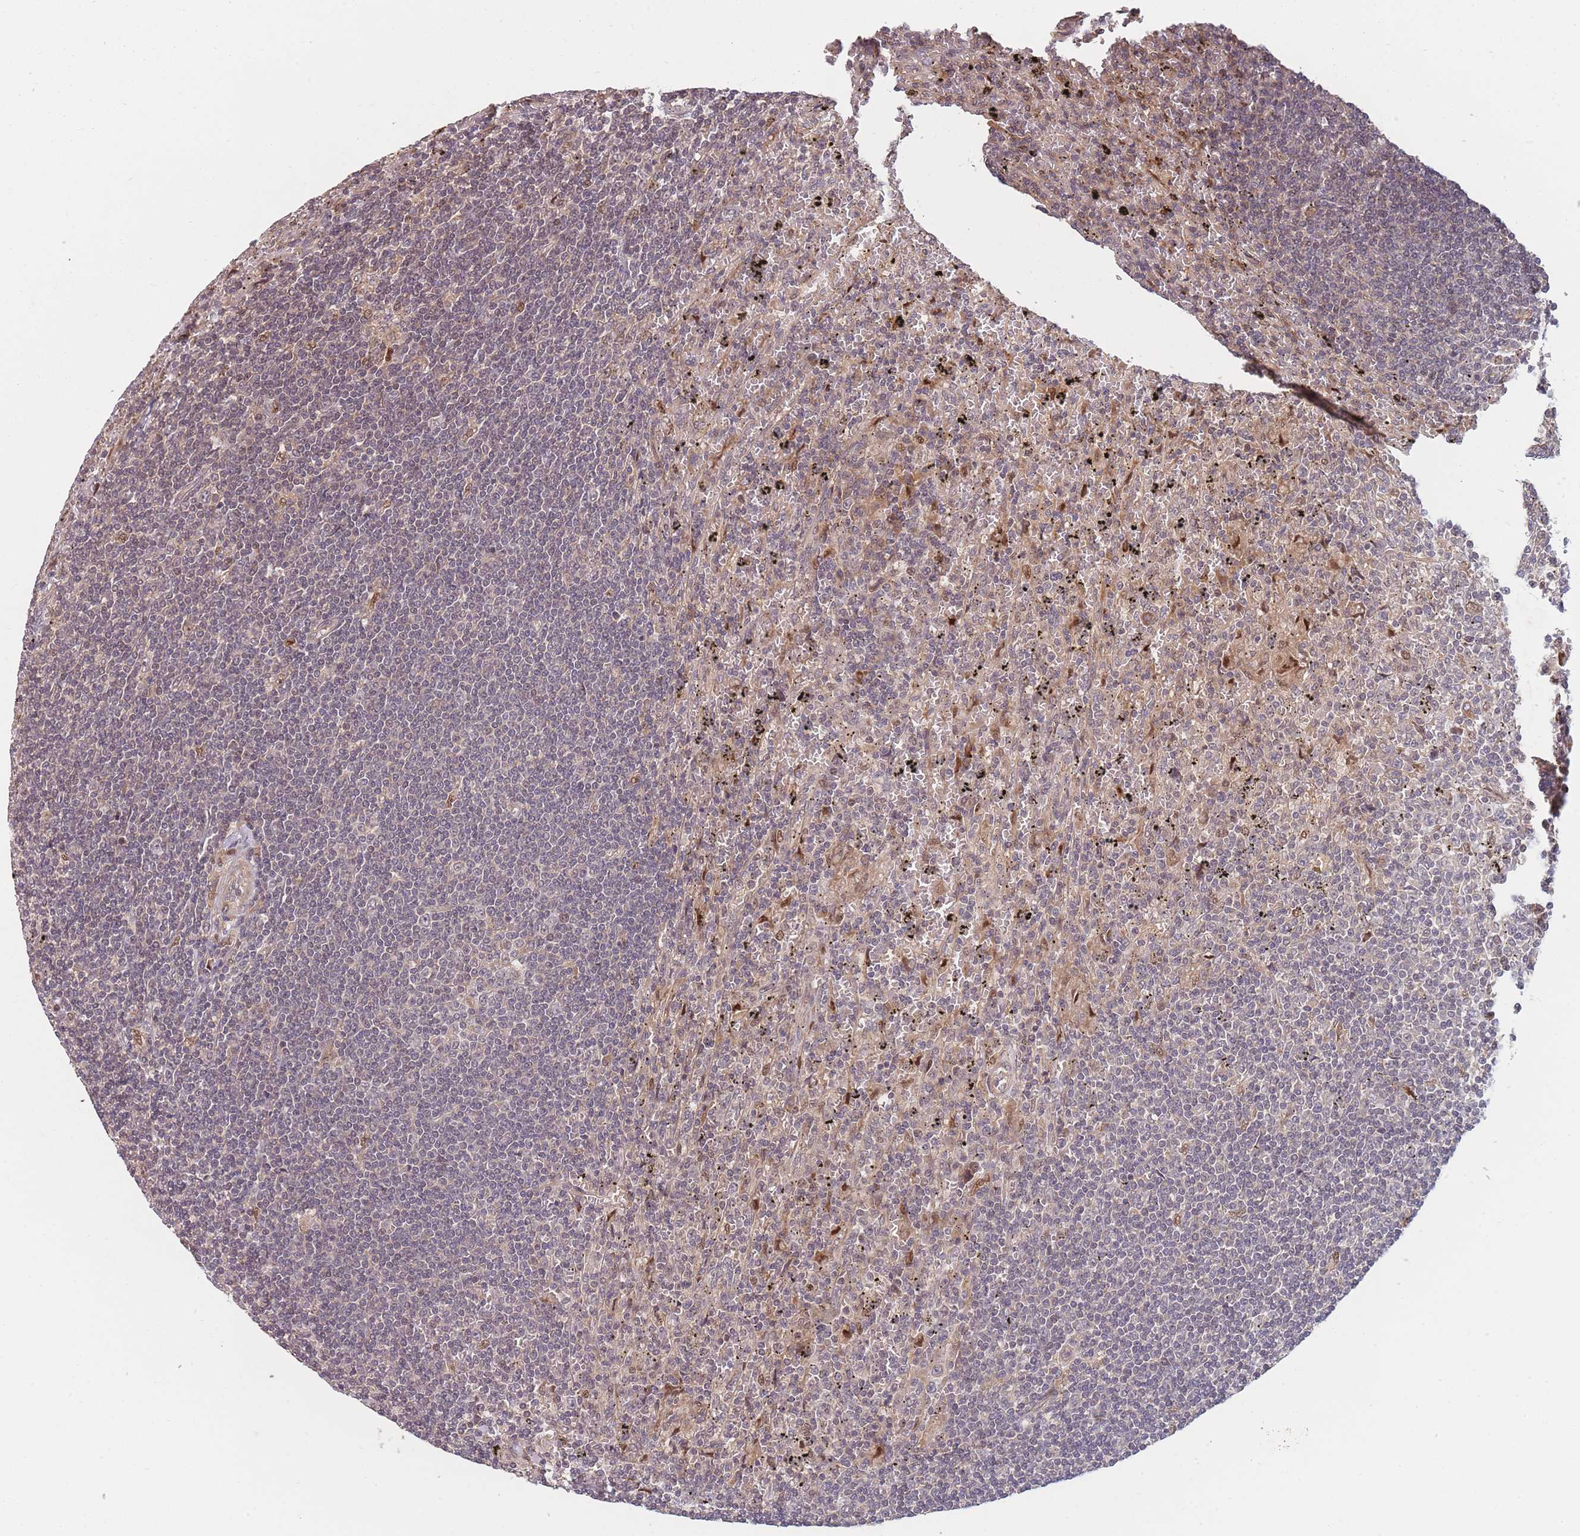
{"staining": {"intensity": "negative", "quantity": "none", "location": "none"}, "tissue": "lymphoma", "cell_type": "Tumor cells", "image_type": "cancer", "snomed": [{"axis": "morphology", "description": "Malignant lymphoma, non-Hodgkin's type, Low grade"}, {"axis": "topography", "description": "Spleen"}], "caption": "There is no significant expression in tumor cells of lymphoma.", "gene": "FAM153A", "patient": {"sex": "male", "age": 76}}